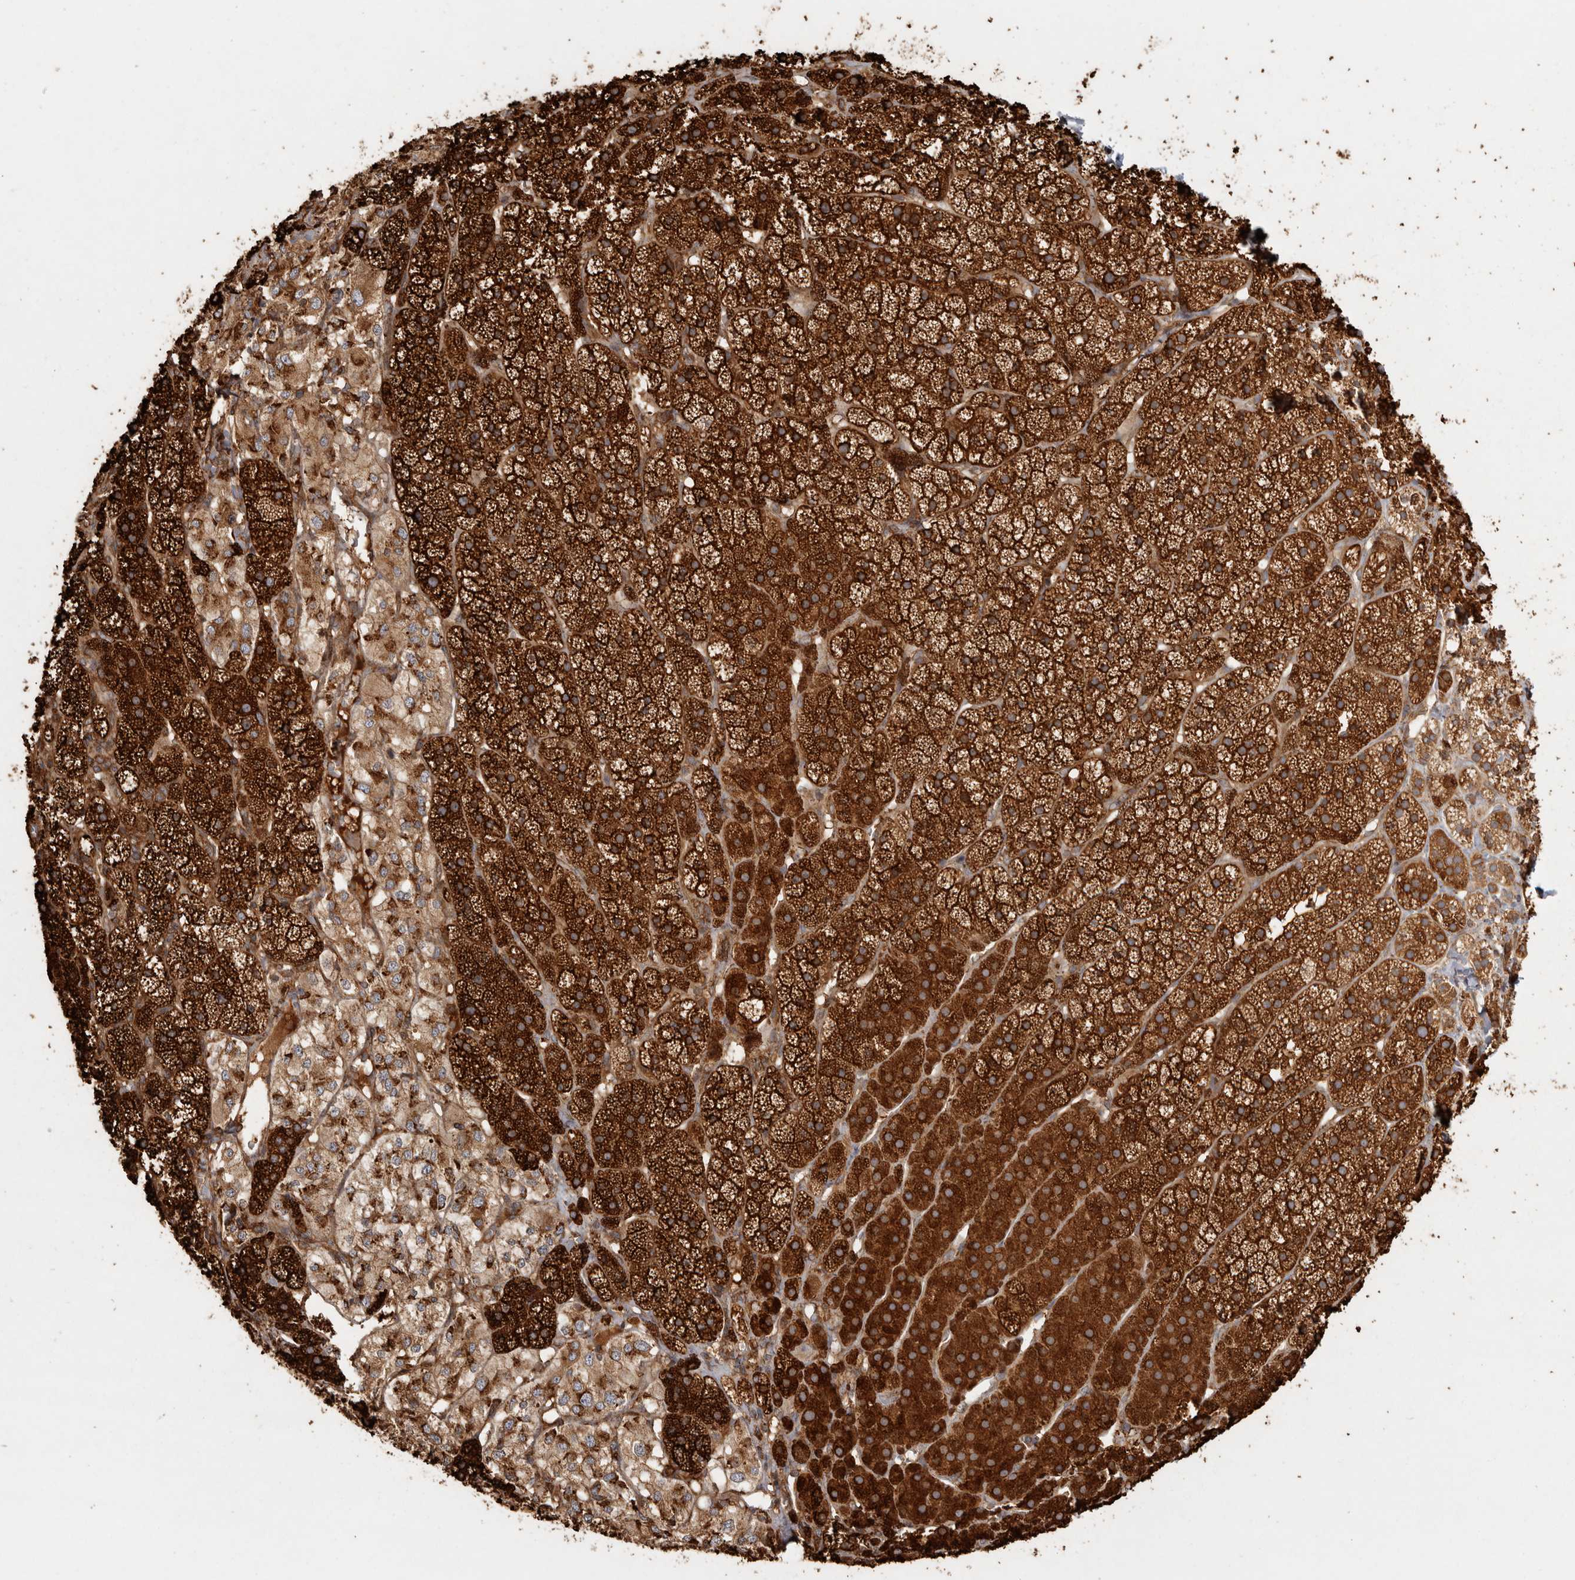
{"staining": {"intensity": "strong", "quantity": ">75%", "location": "cytoplasmic/membranous"}, "tissue": "adrenal gland", "cell_type": "Glandular cells", "image_type": "normal", "snomed": [{"axis": "morphology", "description": "Normal tissue, NOS"}, {"axis": "topography", "description": "Adrenal gland"}], "caption": "The photomicrograph reveals immunohistochemical staining of benign adrenal gland. There is strong cytoplasmic/membranous expression is seen in about >75% of glandular cells.", "gene": "CAMSAP2", "patient": {"sex": "female", "age": 44}}